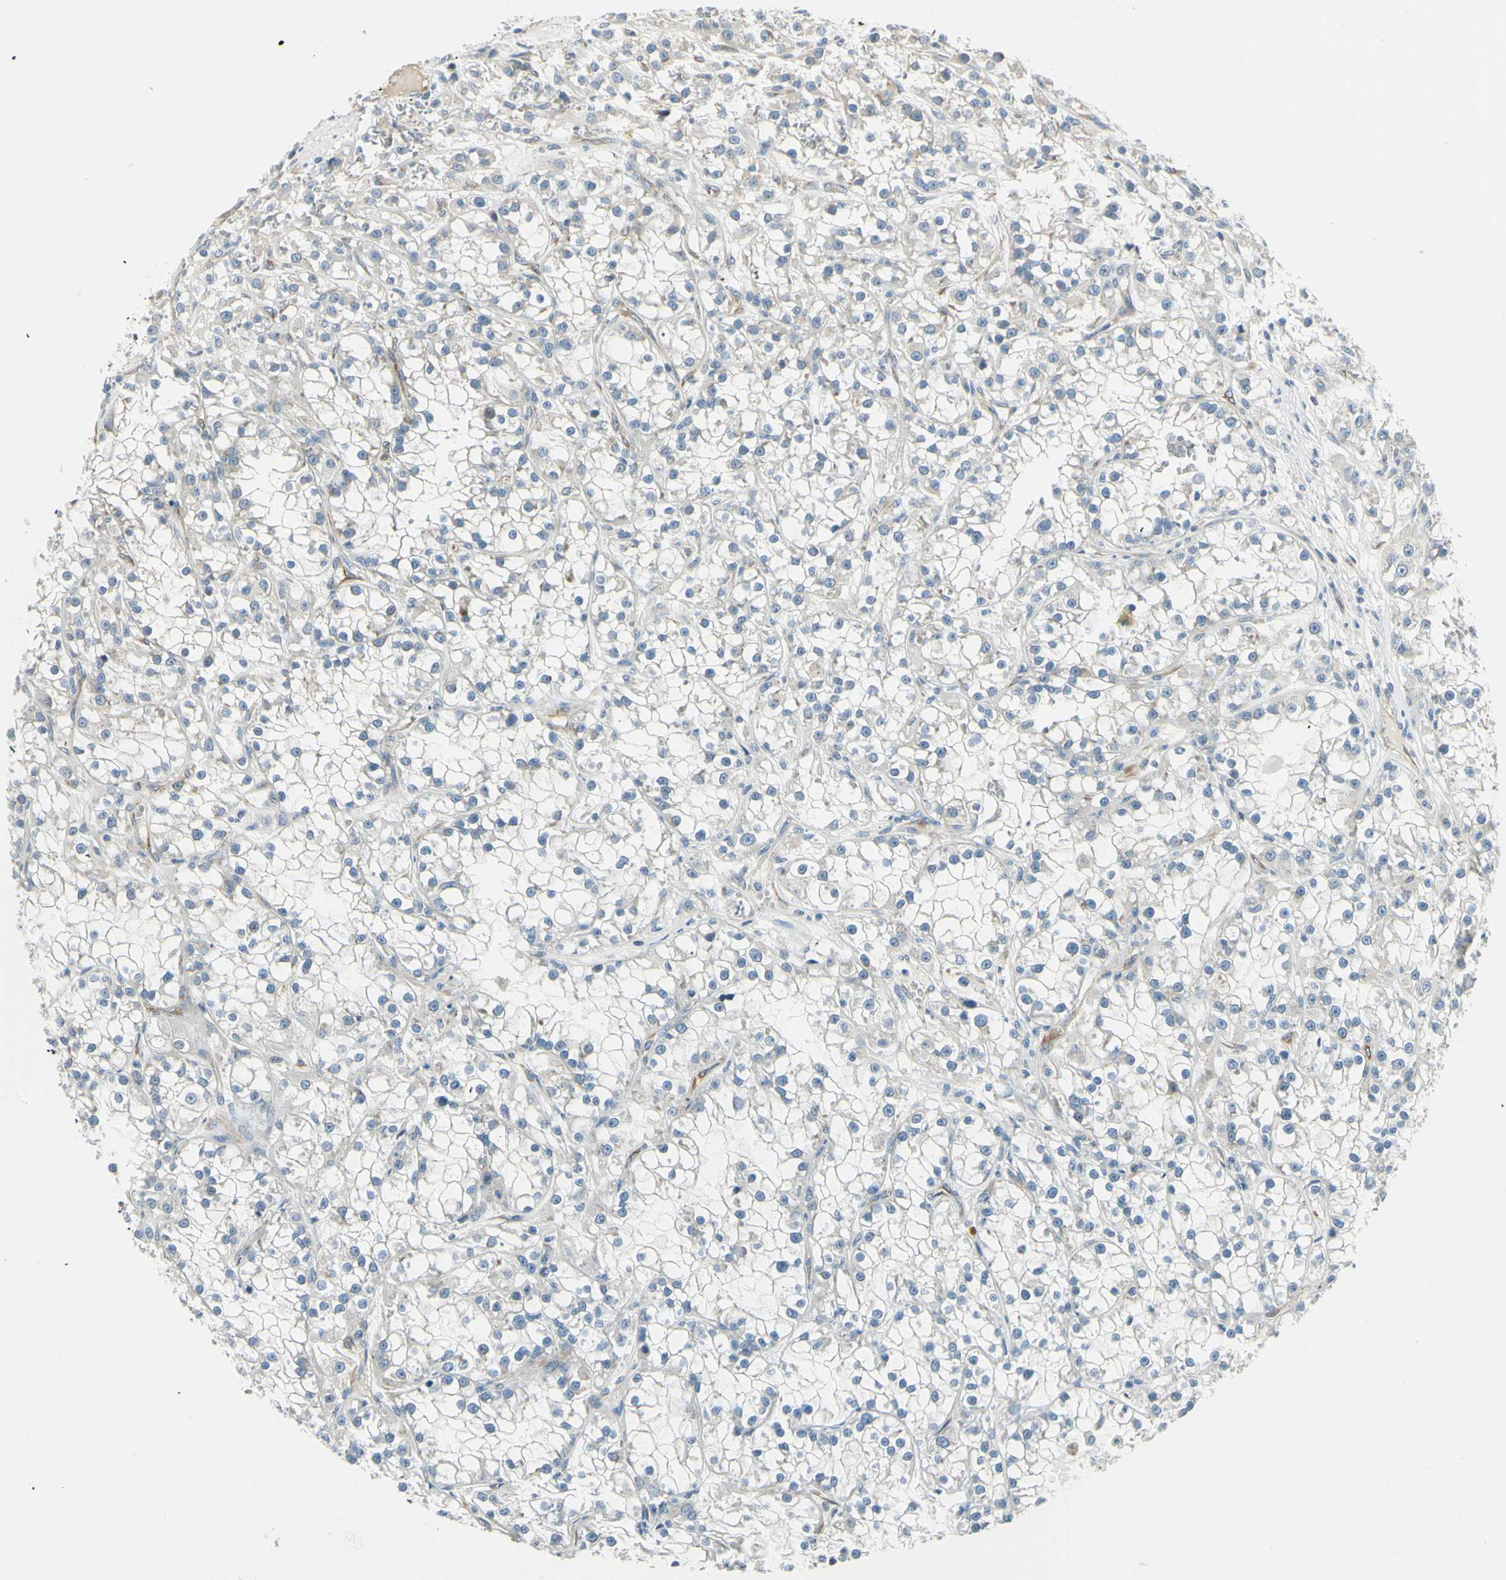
{"staining": {"intensity": "negative", "quantity": "none", "location": "none"}, "tissue": "renal cancer", "cell_type": "Tumor cells", "image_type": "cancer", "snomed": [{"axis": "morphology", "description": "Adenocarcinoma, NOS"}, {"axis": "topography", "description": "Kidney"}], "caption": "A high-resolution image shows immunohistochemistry staining of renal cancer, which demonstrates no significant positivity in tumor cells.", "gene": "IGDCC4", "patient": {"sex": "female", "age": 52}}